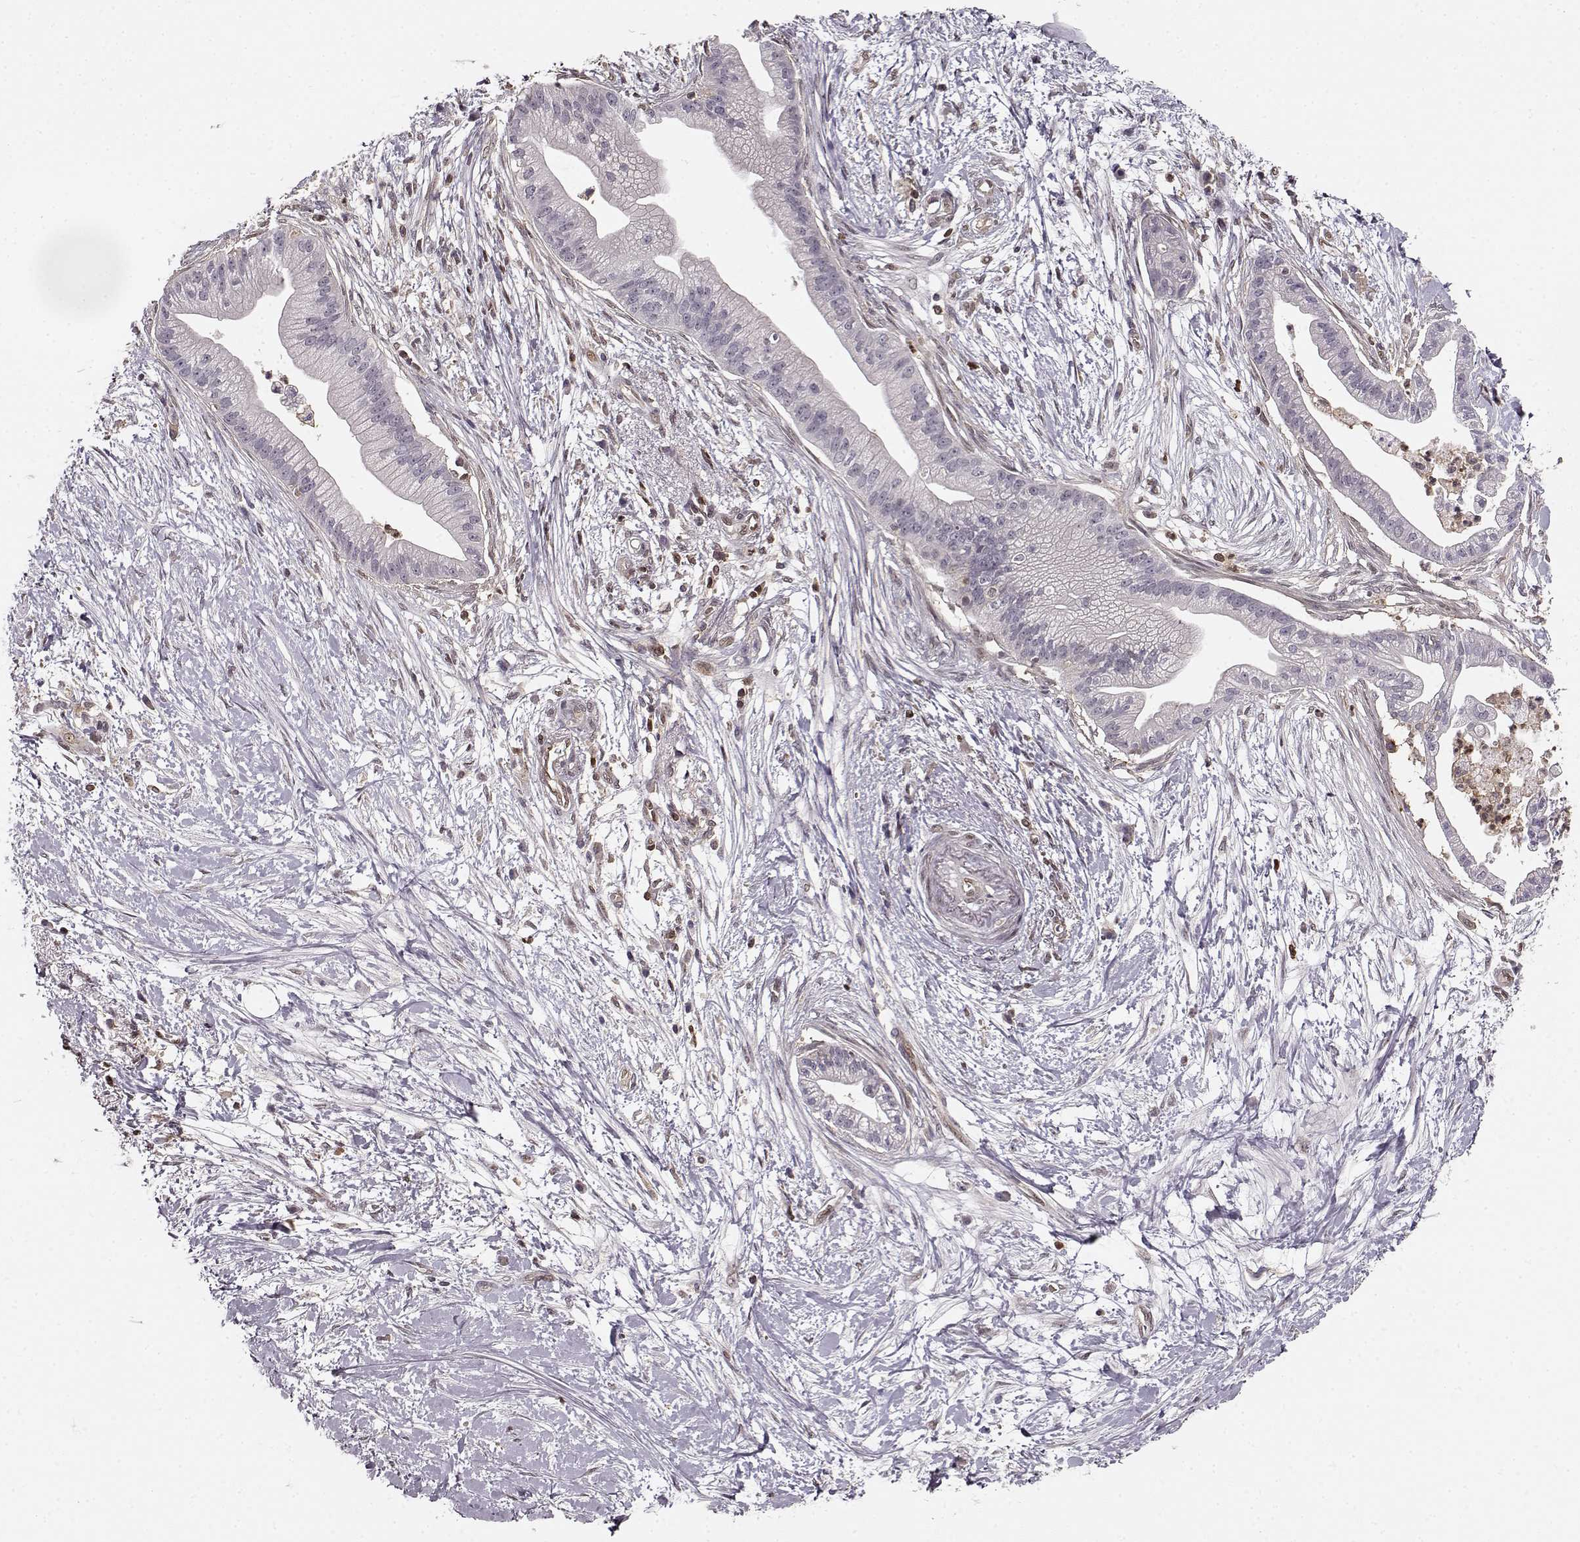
{"staining": {"intensity": "negative", "quantity": "none", "location": "none"}, "tissue": "pancreatic cancer", "cell_type": "Tumor cells", "image_type": "cancer", "snomed": [{"axis": "morphology", "description": "Normal tissue, NOS"}, {"axis": "morphology", "description": "Adenocarcinoma, NOS"}, {"axis": "topography", "description": "Lymph node"}, {"axis": "topography", "description": "Pancreas"}], "caption": "IHC of human adenocarcinoma (pancreatic) demonstrates no positivity in tumor cells. (DAB immunohistochemistry (IHC) visualized using brightfield microscopy, high magnification).", "gene": "MFSD1", "patient": {"sex": "female", "age": 58}}